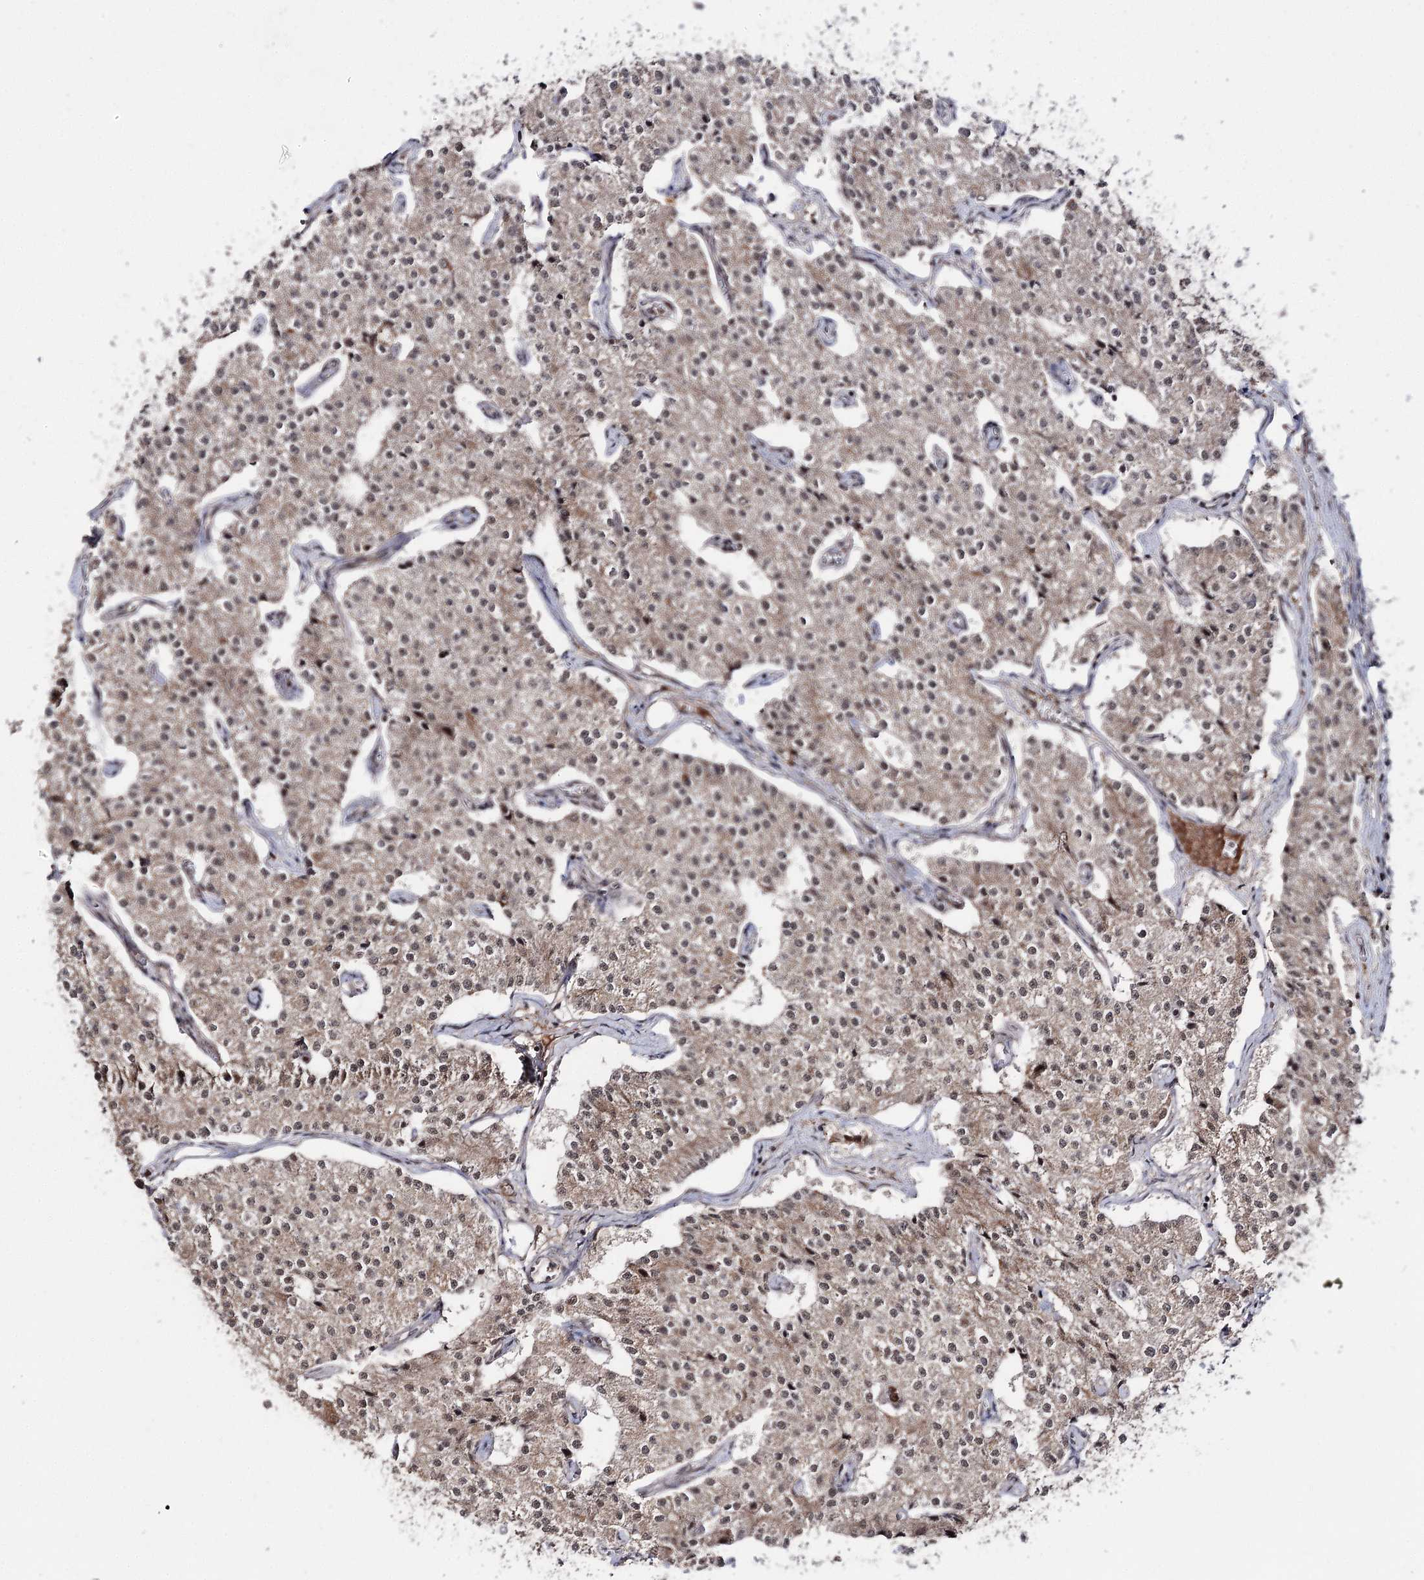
{"staining": {"intensity": "weak", "quantity": ">75%", "location": "cytoplasmic/membranous,nuclear"}, "tissue": "carcinoid", "cell_type": "Tumor cells", "image_type": "cancer", "snomed": [{"axis": "morphology", "description": "Carcinoid, malignant, NOS"}, {"axis": "topography", "description": "Colon"}], "caption": "Human carcinoid (malignant) stained for a protein (brown) shows weak cytoplasmic/membranous and nuclear positive staining in about >75% of tumor cells.", "gene": "FAM53B", "patient": {"sex": "female", "age": 52}}